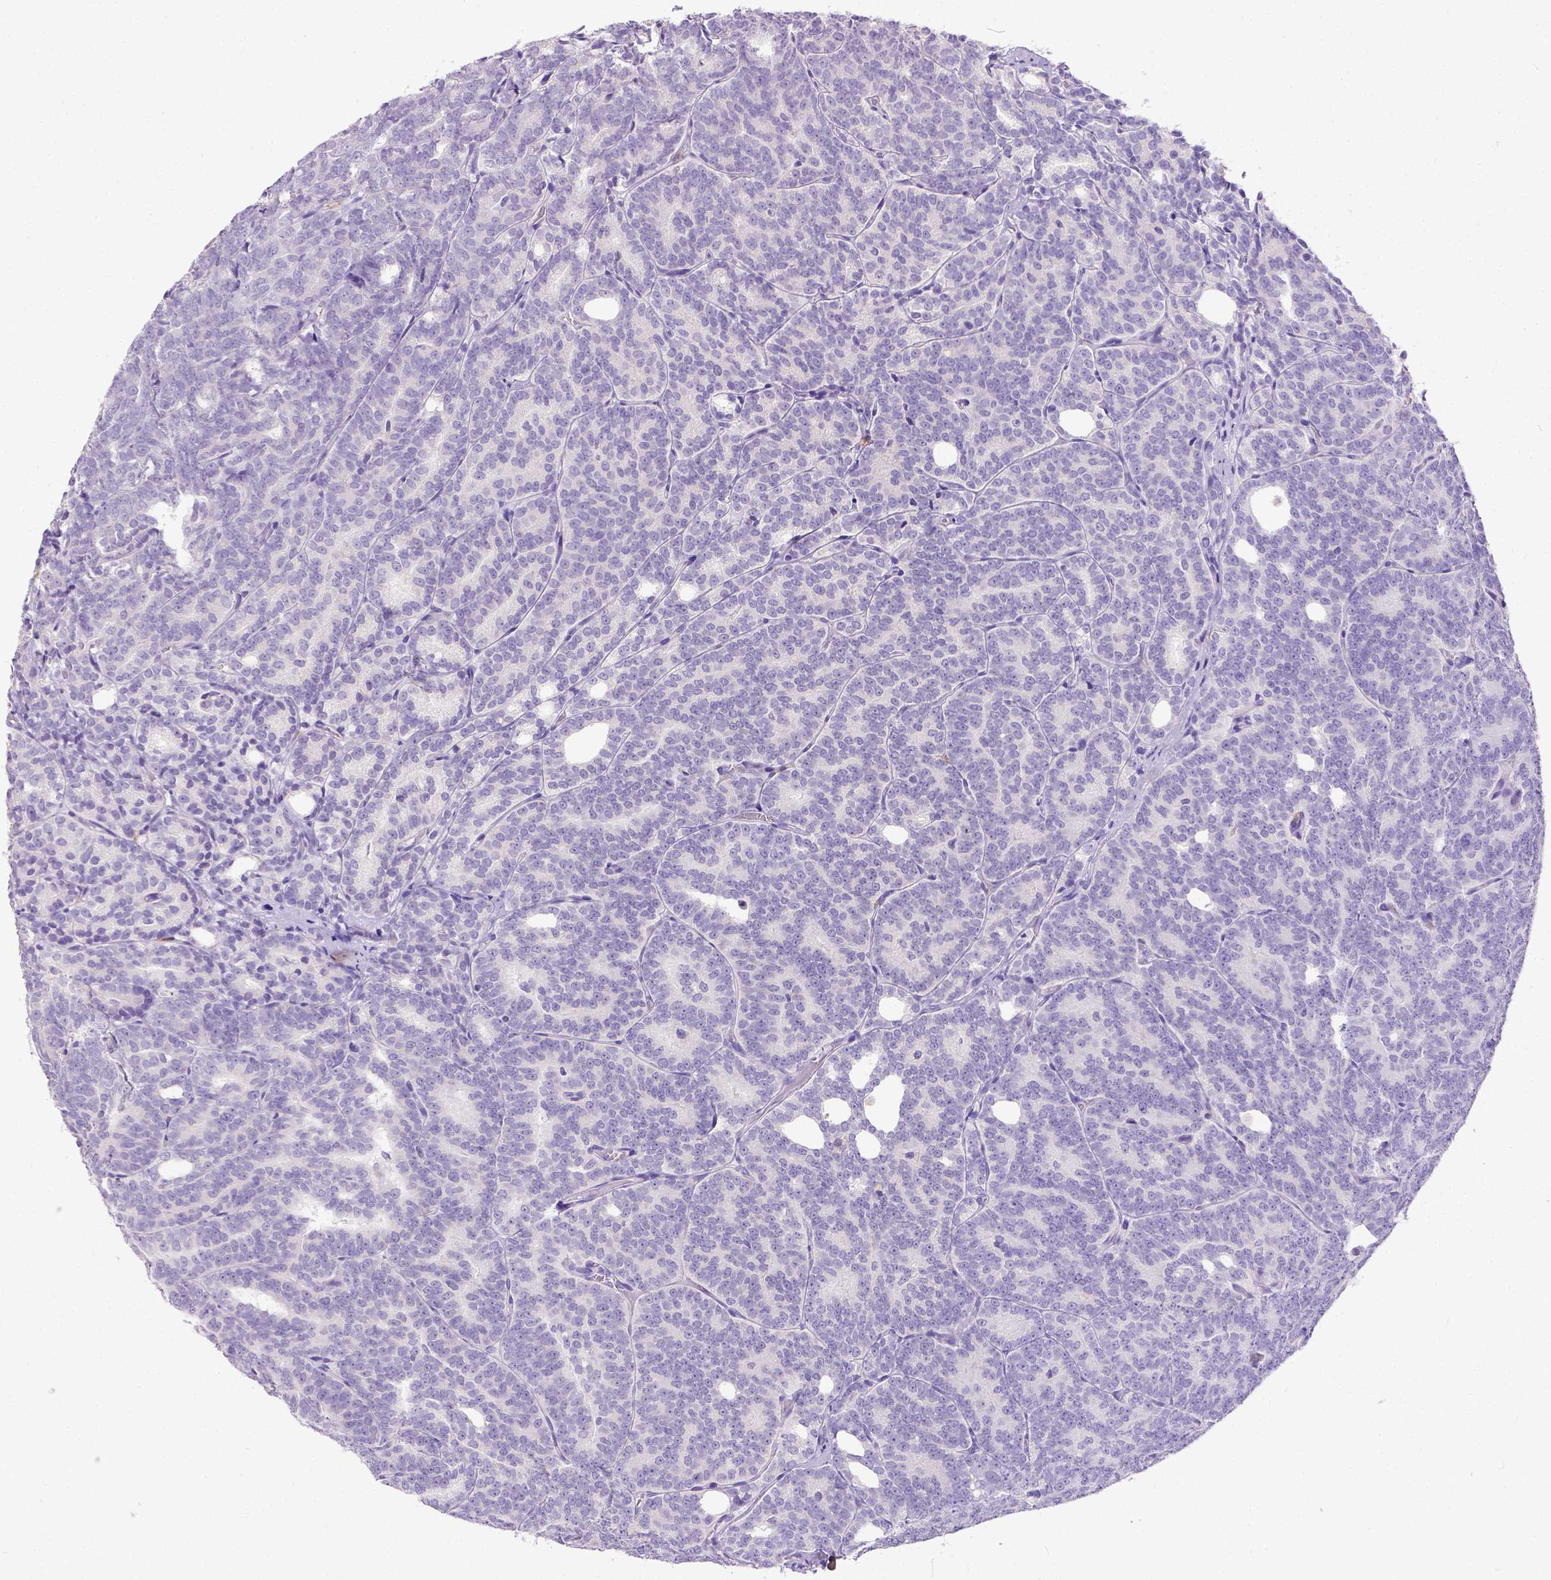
{"staining": {"intensity": "negative", "quantity": "none", "location": "none"}, "tissue": "prostate cancer", "cell_type": "Tumor cells", "image_type": "cancer", "snomed": [{"axis": "morphology", "description": "Adenocarcinoma, High grade"}, {"axis": "topography", "description": "Prostate"}], "caption": "The IHC micrograph has no significant expression in tumor cells of prostate cancer (adenocarcinoma (high-grade)) tissue. (Stains: DAB (3,3'-diaminobenzidine) immunohistochemistry (IHC) with hematoxylin counter stain, Microscopy: brightfield microscopy at high magnification).", "gene": "KIT", "patient": {"sex": "male", "age": 53}}